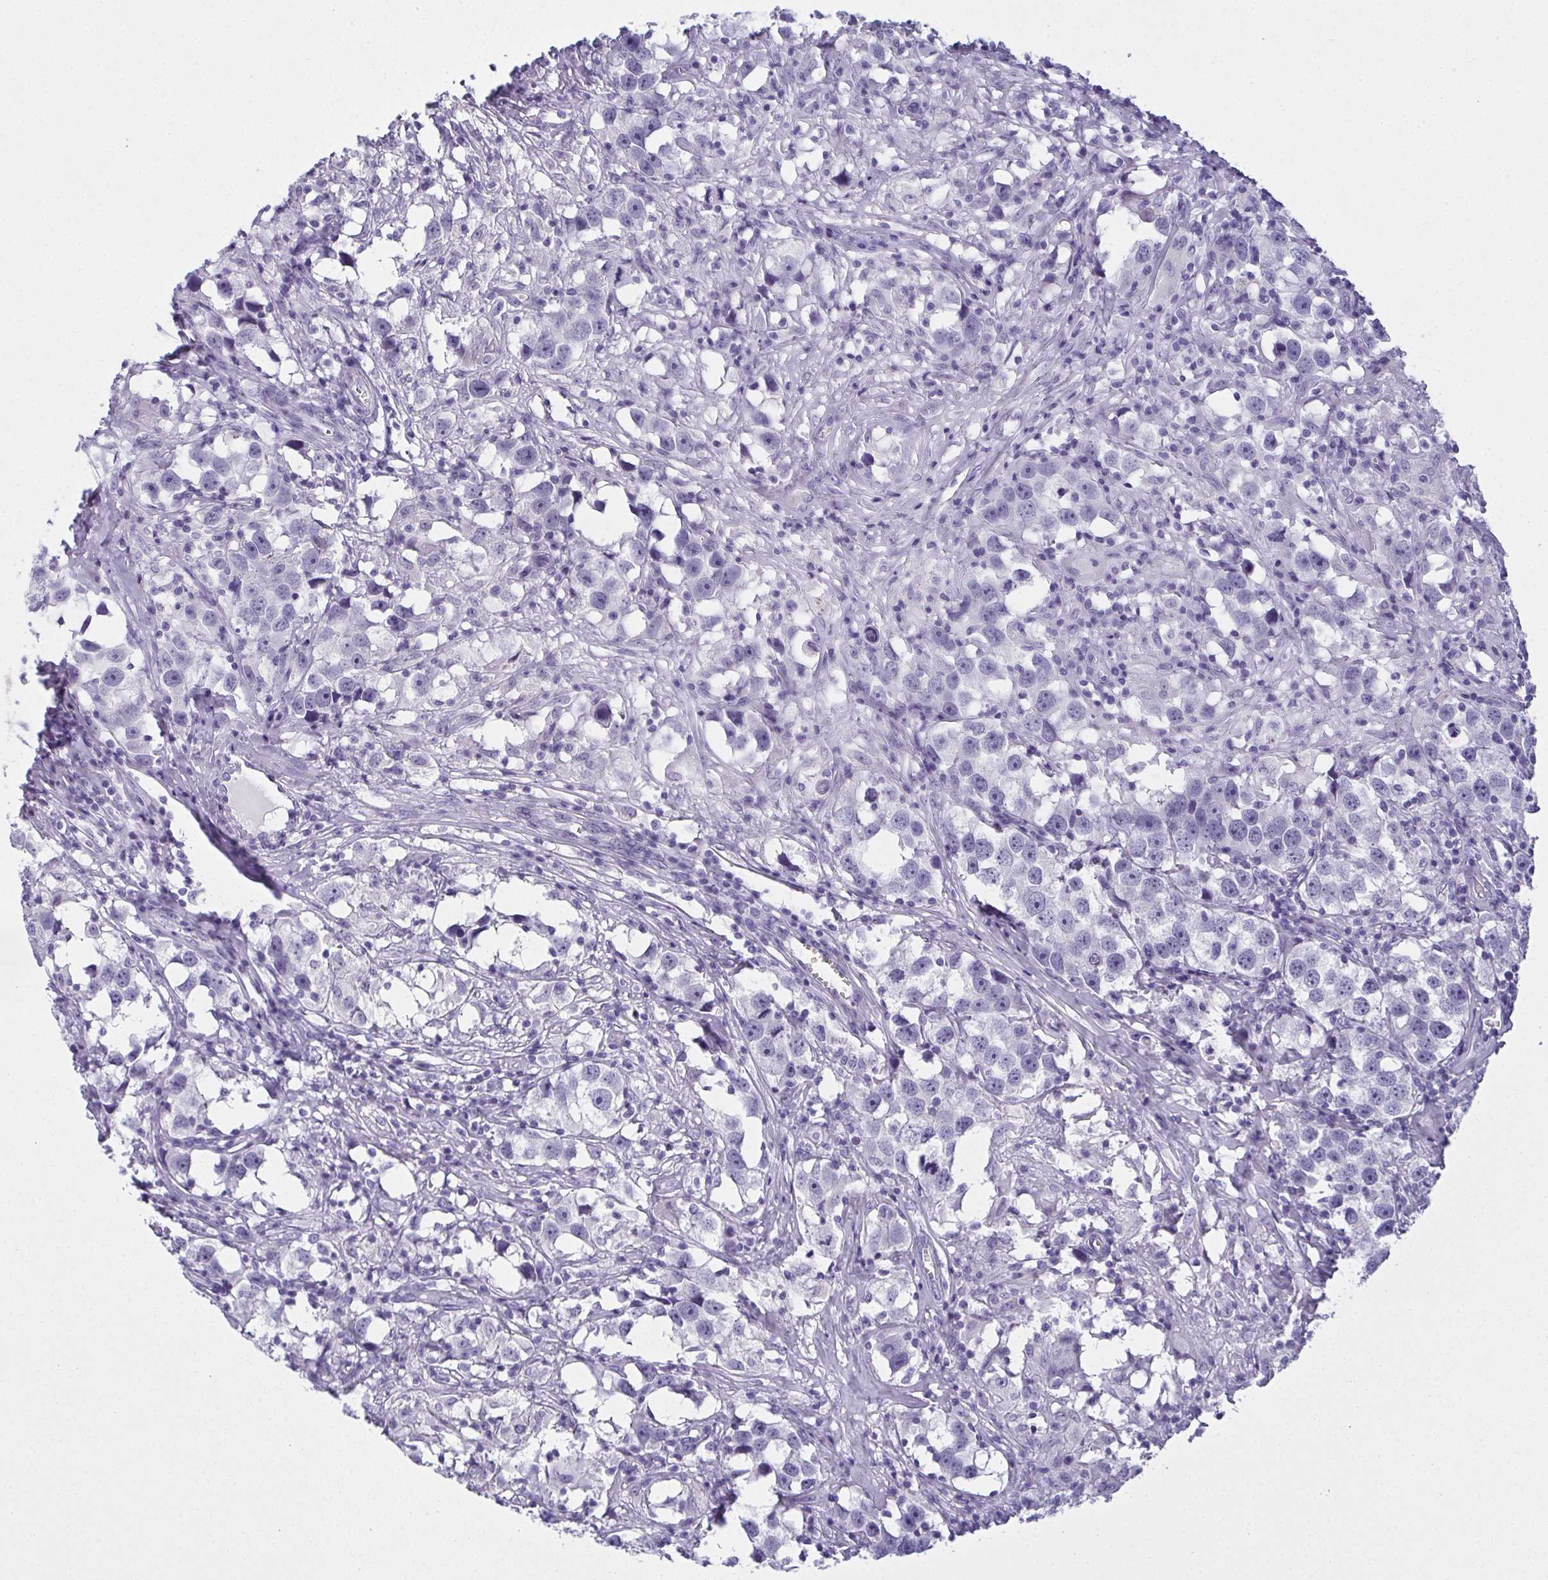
{"staining": {"intensity": "negative", "quantity": "none", "location": "none"}, "tissue": "testis cancer", "cell_type": "Tumor cells", "image_type": "cancer", "snomed": [{"axis": "morphology", "description": "Seminoma, NOS"}, {"axis": "topography", "description": "Testis"}], "caption": "Immunohistochemistry (IHC) of human testis cancer exhibits no positivity in tumor cells.", "gene": "SLC36A2", "patient": {"sex": "male", "age": 49}}